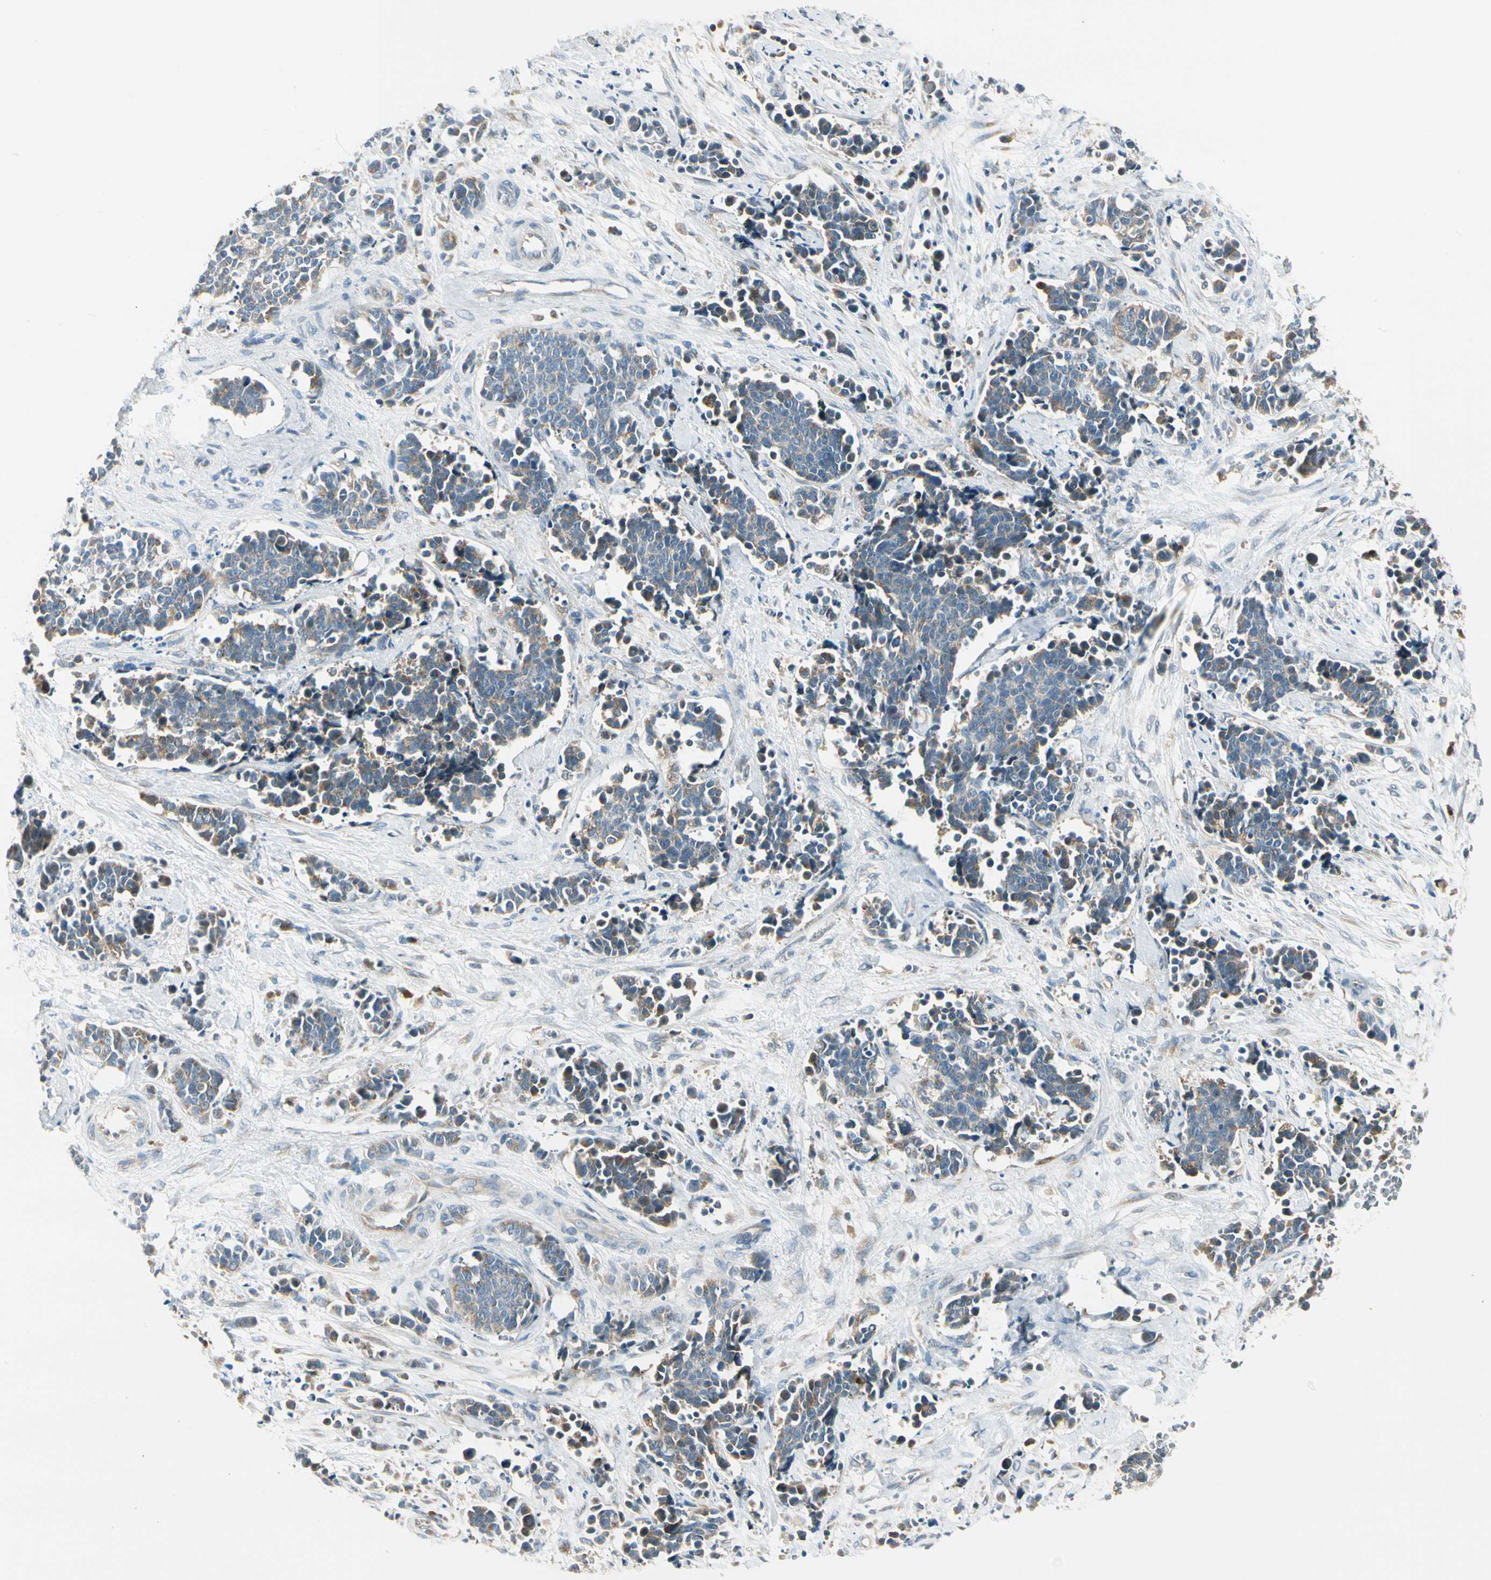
{"staining": {"intensity": "weak", "quantity": ">75%", "location": "cytoplasmic/membranous"}, "tissue": "cervical cancer", "cell_type": "Tumor cells", "image_type": "cancer", "snomed": [{"axis": "morphology", "description": "Squamous cell carcinoma, NOS"}, {"axis": "topography", "description": "Cervix"}], "caption": "DAB (3,3'-diaminobenzidine) immunohistochemical staining of squamous cell carcinoma (cervical) displays weak cytoplasmic/membranous protein positivity in approximately >75% of tumor cells.", "gene": "BNIP1", "patient": {"sex": "female", "age": 35}}